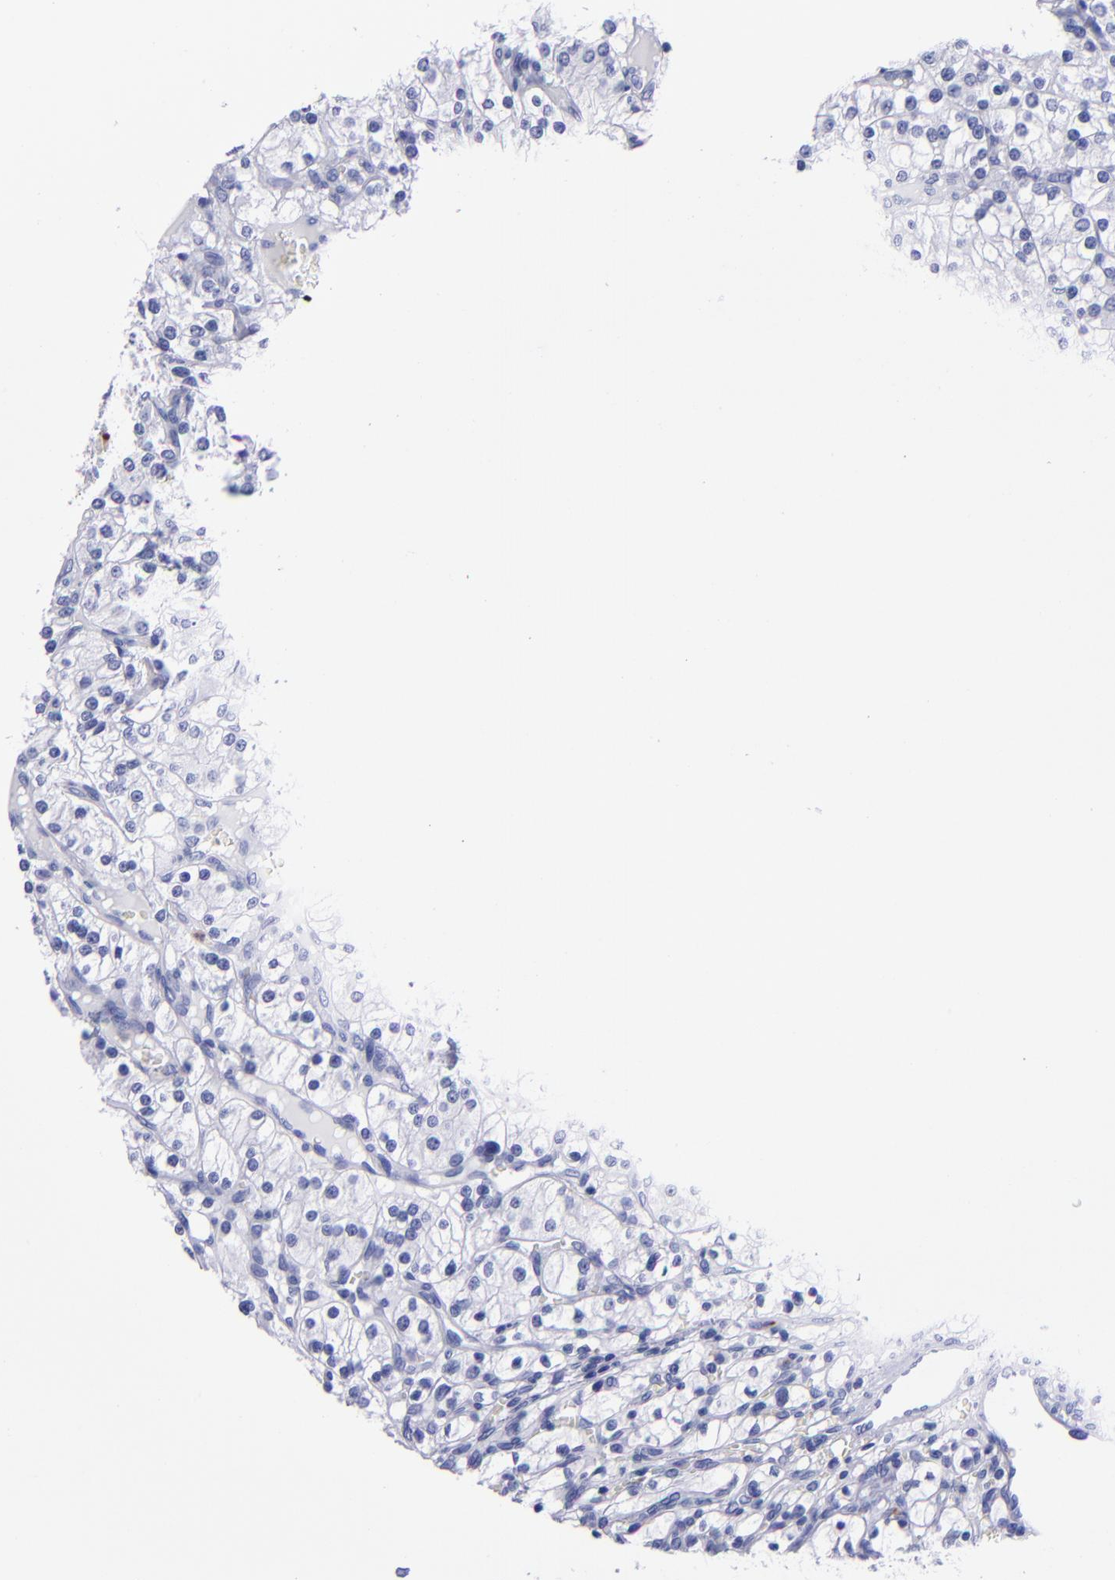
{"staining": {"intensity": "negative", "quantity": "none", "location": "none"}, "tissue": "renal cancer", "cell_type": "Tumor cells", "image_type": "cancer", "snomed": [{"axis": "morphology", "description": "Adenocarcinoma, NOS"}, {"axis": "topography", "description": "Kidney"}], "caption": "Renal cancer (adenocarcinoma) was stained to show a protein in brown. There is no significant positivity in tumor cells. (DAB (3,3'-diaminobenzidine) IHC visualized using brightfield microscopy, high magnification).", "gene": "CR1", "patient": {"sex": "female", "age": 62}}